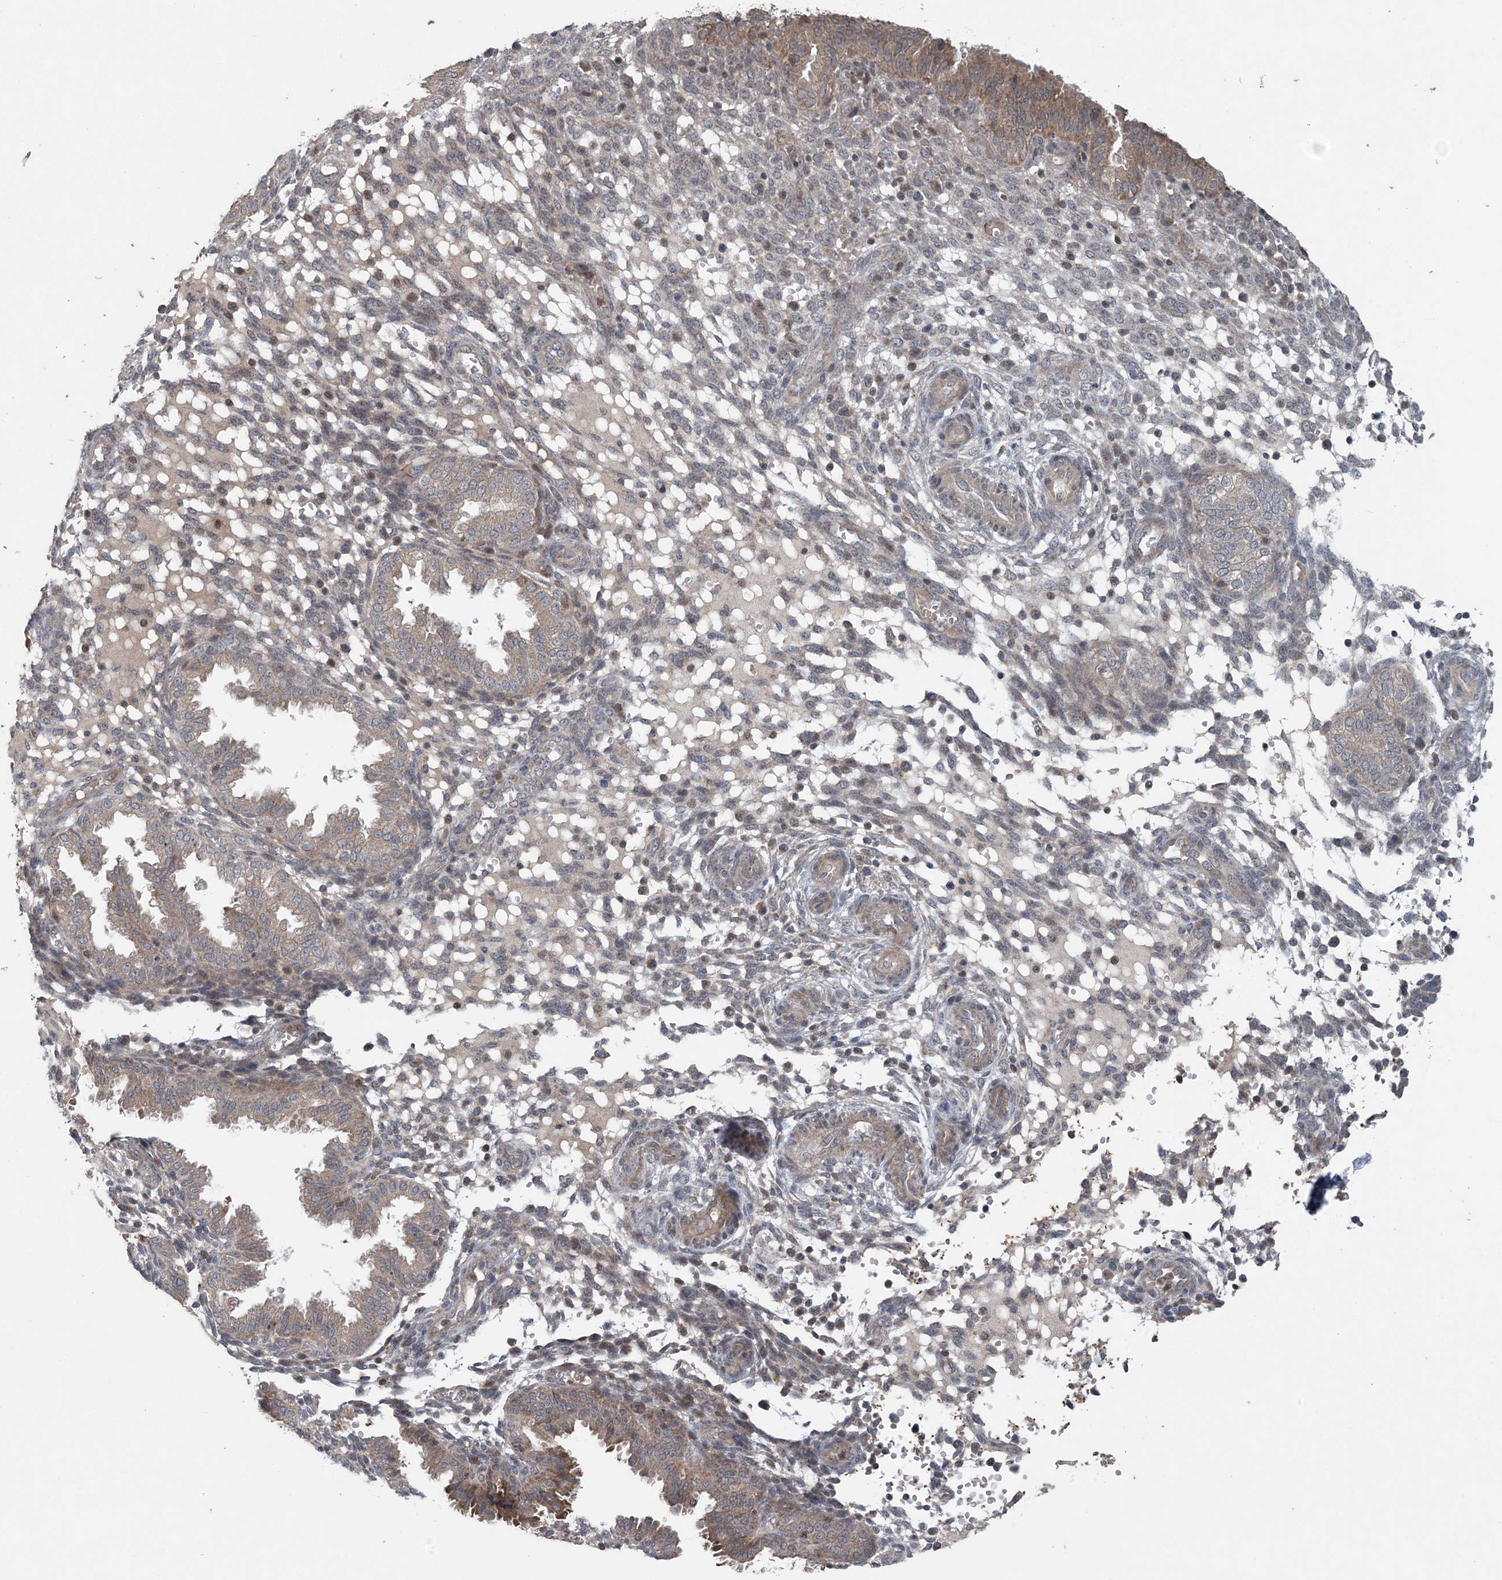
{"staining": {"intensity": "negative", "quantity": "none", "location": "none"}, "tissue": "endometrium", "cell_type": "Cells in endometrial stroma", "image_type": "normal", "snomed": [{"axis": "morphology", "description": "Normal tissue, NOS"}, {"axis": "topography", "description": "Endometrium"}], "caption": "There is no significant positivity in cells in endometrial stroma of endometrium. The staining was performed using DAB to visualize the protein expression in brown, while the nuclei were stained in blue with hematoxylin (Magnification: 20x).", "gene": "MYO9B", "patient": {"sex": "female", "age": 33}}